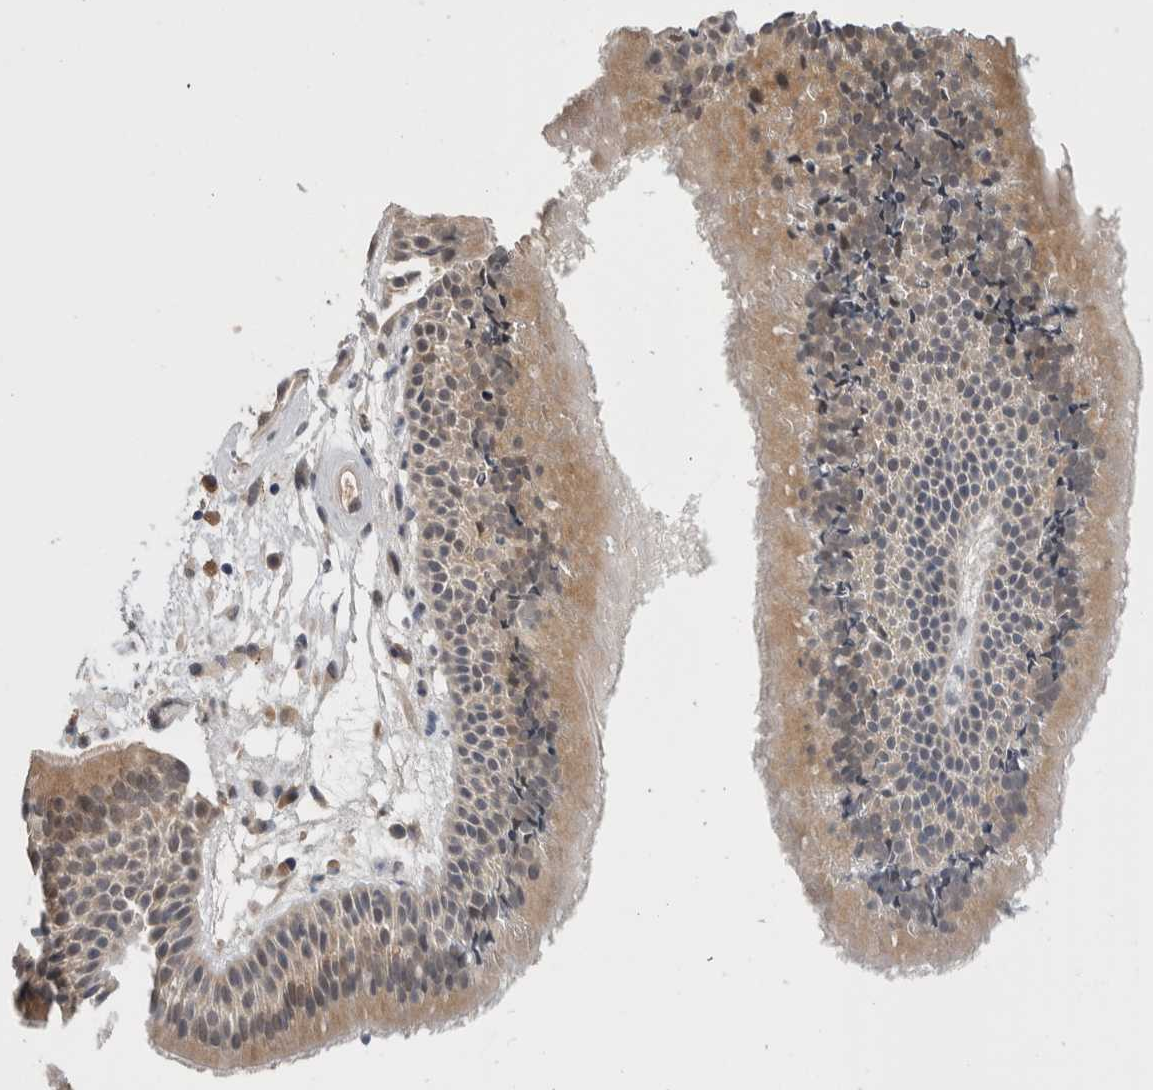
{"staining": {"intensity": "weak", "quantity": "25%-75%", "location": "cytoplasmic/membranous"}, "tissue": "nasopharynx", "cell_type": "Respiratory epithelial cells", "image_type": "normal", "snomed": [{"axis": "morphology", "description": "Normal tissue, NOS"}, {"axis": "topography", "description": "Nasopharynx"}], "caption": "This is an image of immunohistochemistry staining of benign nasopharynx, which shows weak expression in the cytoplasmic/membranous of respiratory epithelial cells.", "gene": "CRYBG1", "patient": {"sex": "female", "age": 39}}